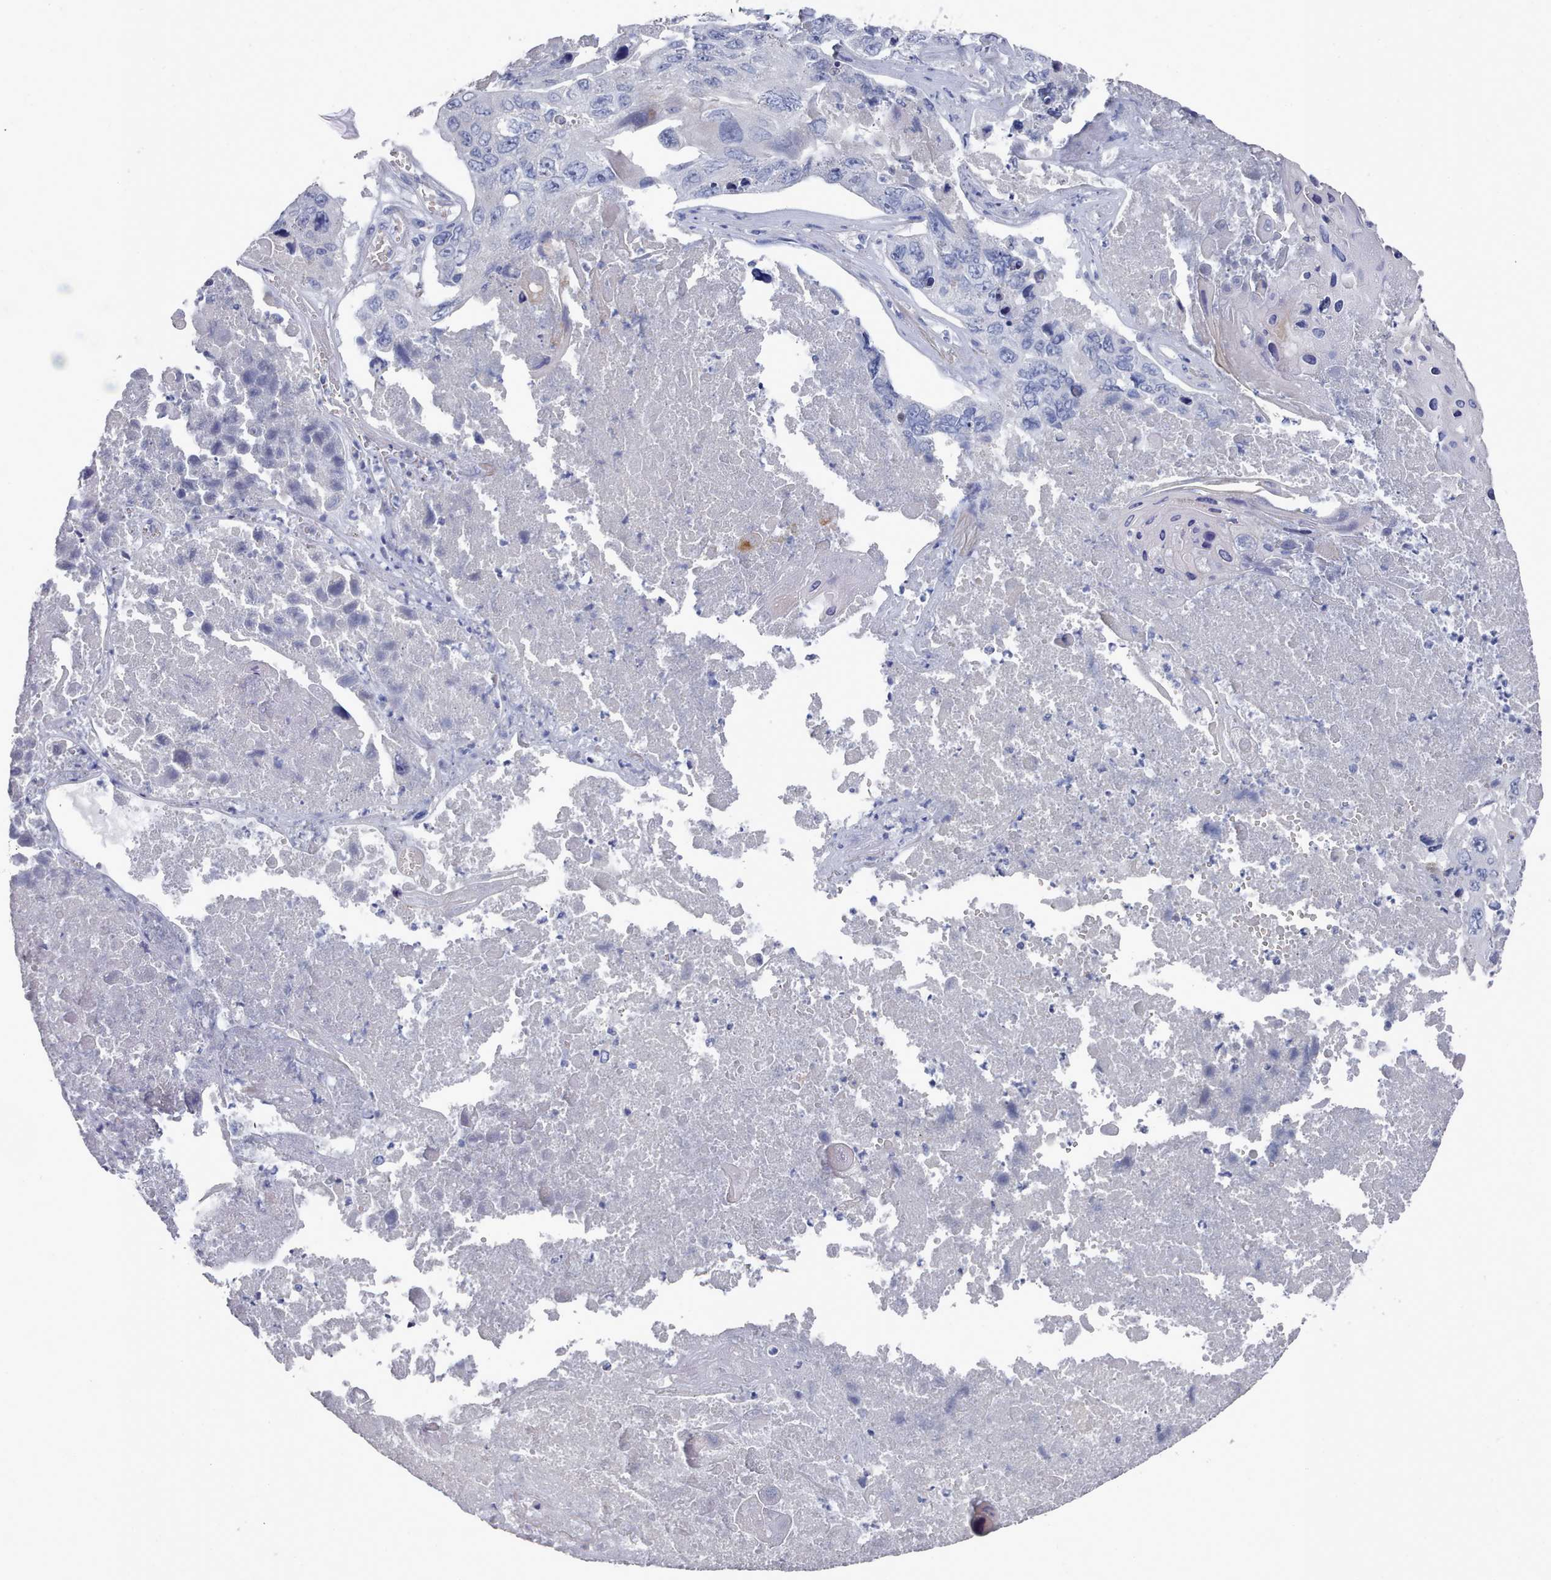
{"staining": {"intensity": "negative", "quantity": "none", "location": "none"}, "tissue": "lung cancer", "cell_type": "Tumor cells", "image_type": "cancer", "snomed": [{"axis": "morphology", "description": "Squamous cell carcinoma, NOS"}, {"axis": "topography", "description": "Lung"}], "caption": "Photomicrograph shows no significant protein expression in tumor cells of lung squamous cell carcinoma.", "gene": "ACAD11", "patient": {"sex": "male", "age": 61}}